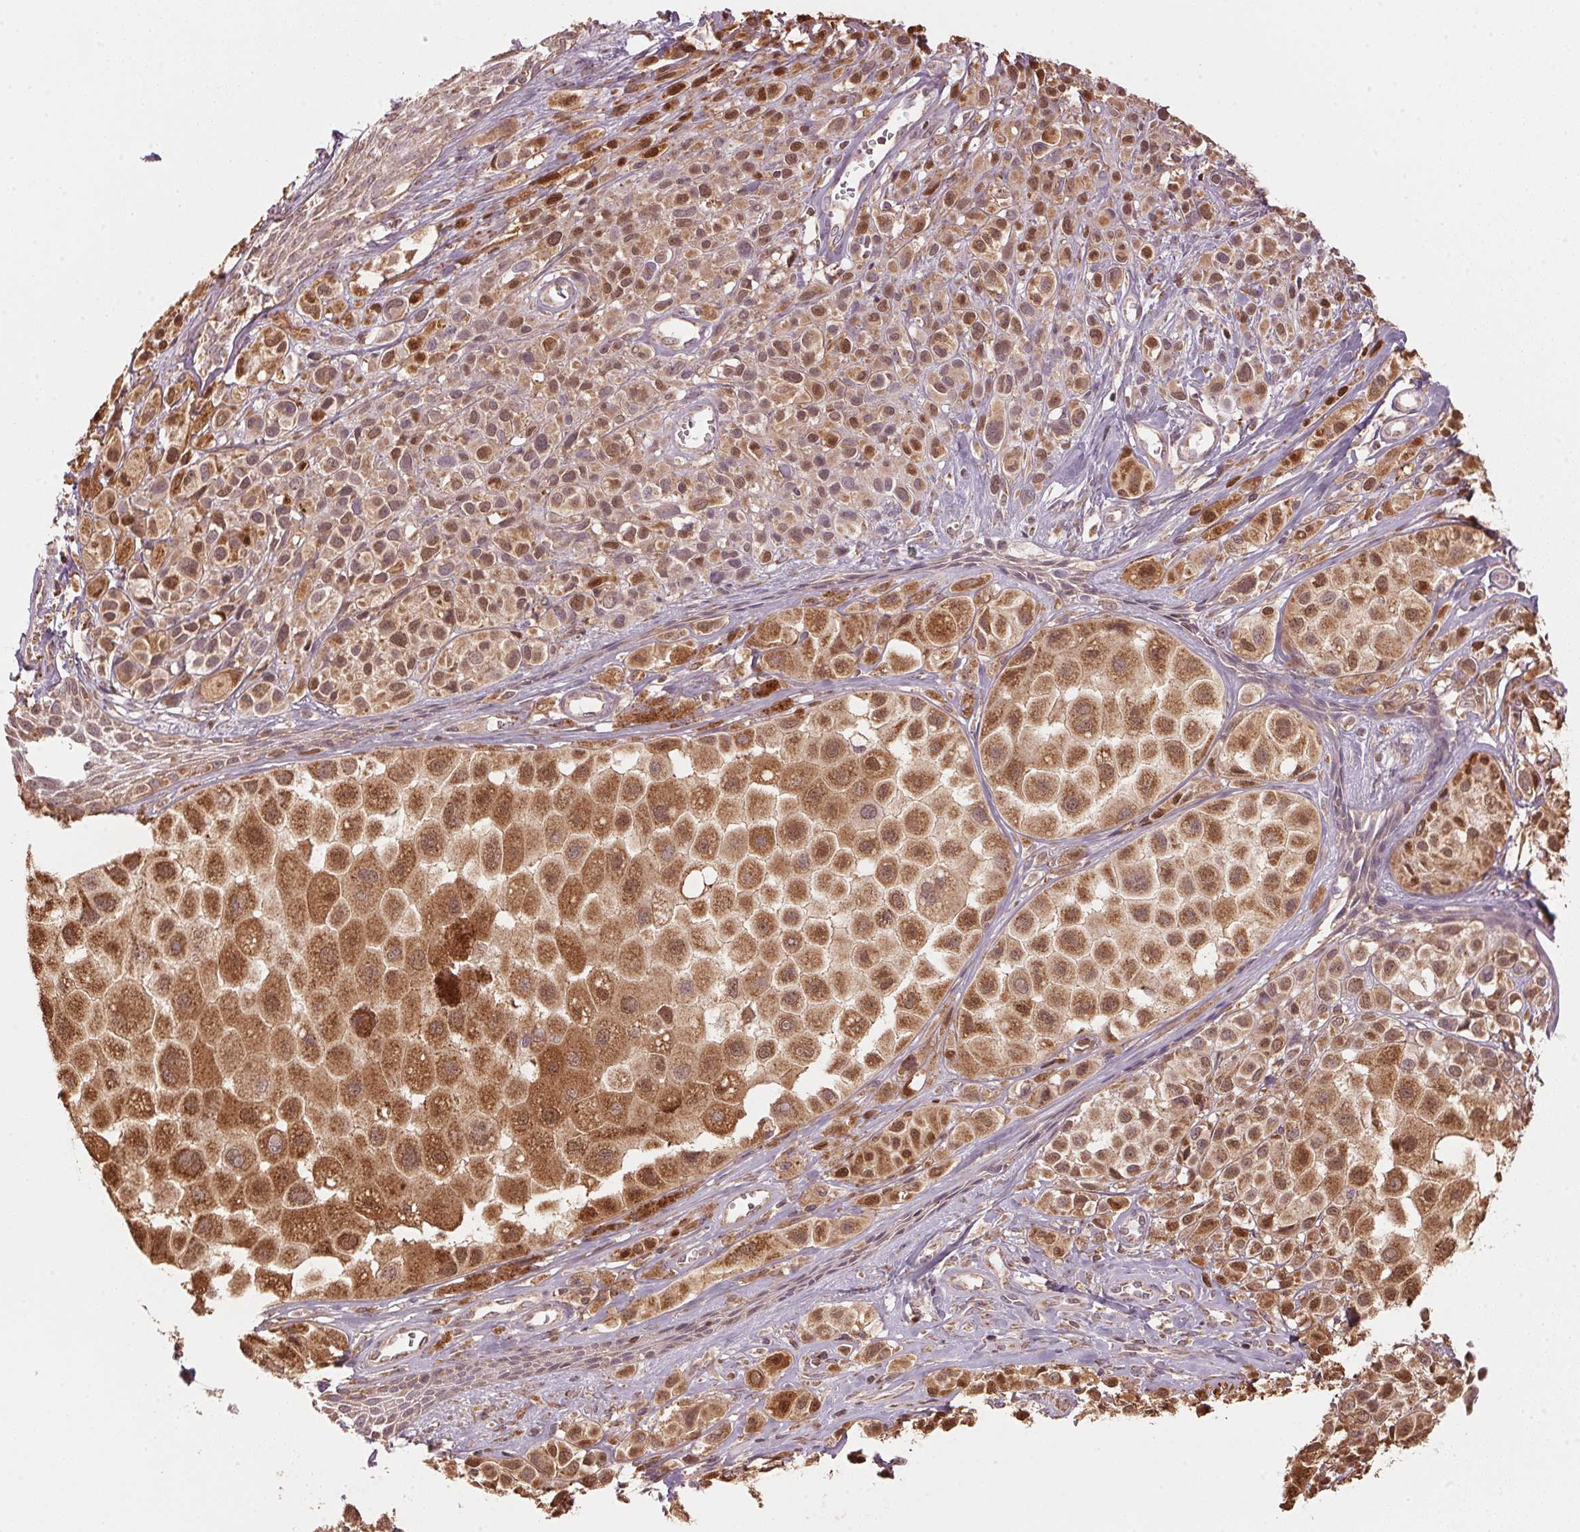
{"staining": {"intensity": "strong", "quantity": ">75%", "location": "cytoplasmic/membranous"}, "tissue": "melanoma", "cell_type": "Tumor cells", "image_type": "cancer", "snomed": [{"axis": "morphology", "description": "Malignant melanoma, NOS"}, {"axis": "topography", "description": "Skin"}], "caption": "This is a photomicrograph of immunohistochemistry (IHC) staining of malignant melanoma, which shows strong staining in the cytoplasmic/membranous of tumor cells.", "gene": "ARHGAP6", "patient": {"sex": "male", "age": 77}}